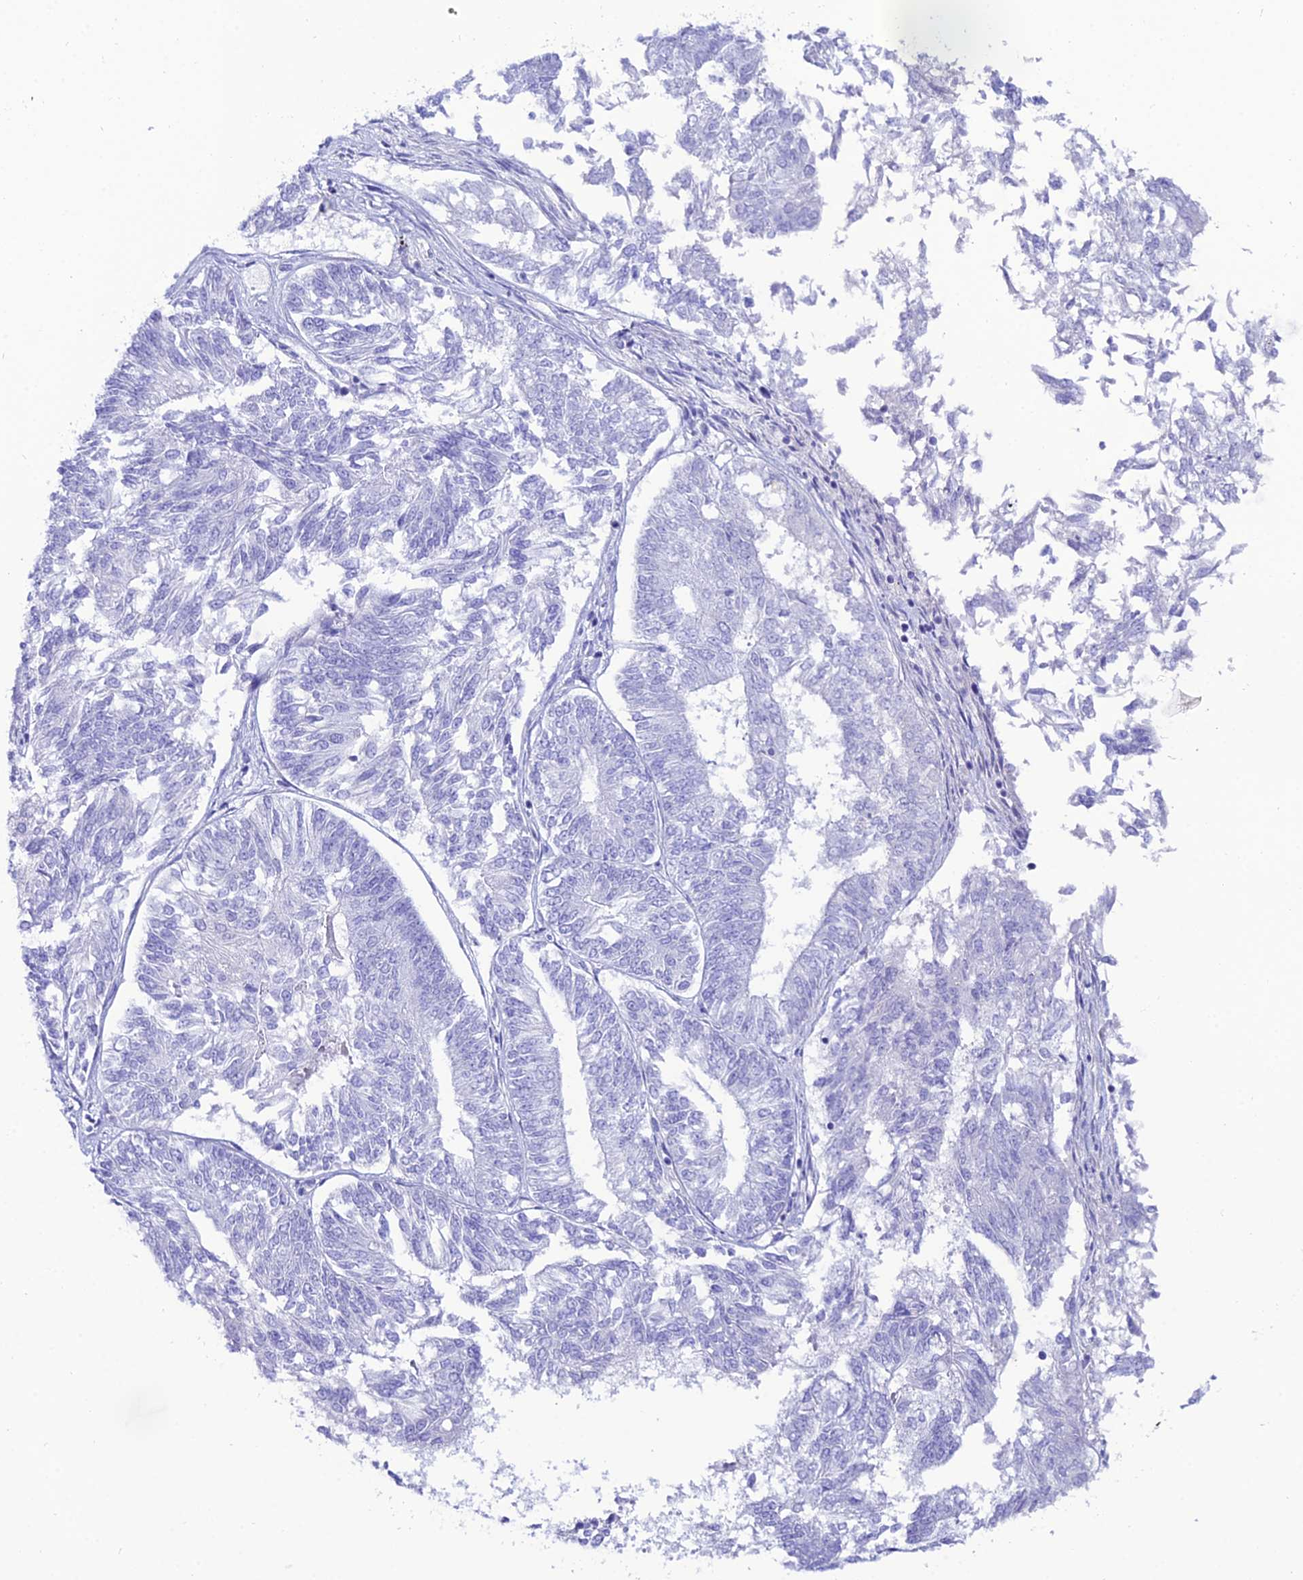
{"staining": {"intensity": "negative", "quantity": "none", "location": "none"}, "tissue": "endometrial cancer", "cell_type": "Tumor cells", "image_type": "cancer", "snomed": [{"axis": "morphology", "description": "Adenocarcinoma, NOS"}, {"axis": "topography", "description": "Endometrium"}], "caption": "Tumor cells show no significant positivity in endometrial cancer (adenocarcinoma).", "gene": "OR4D5", "patient": {"sex": "female", "age": 58}}